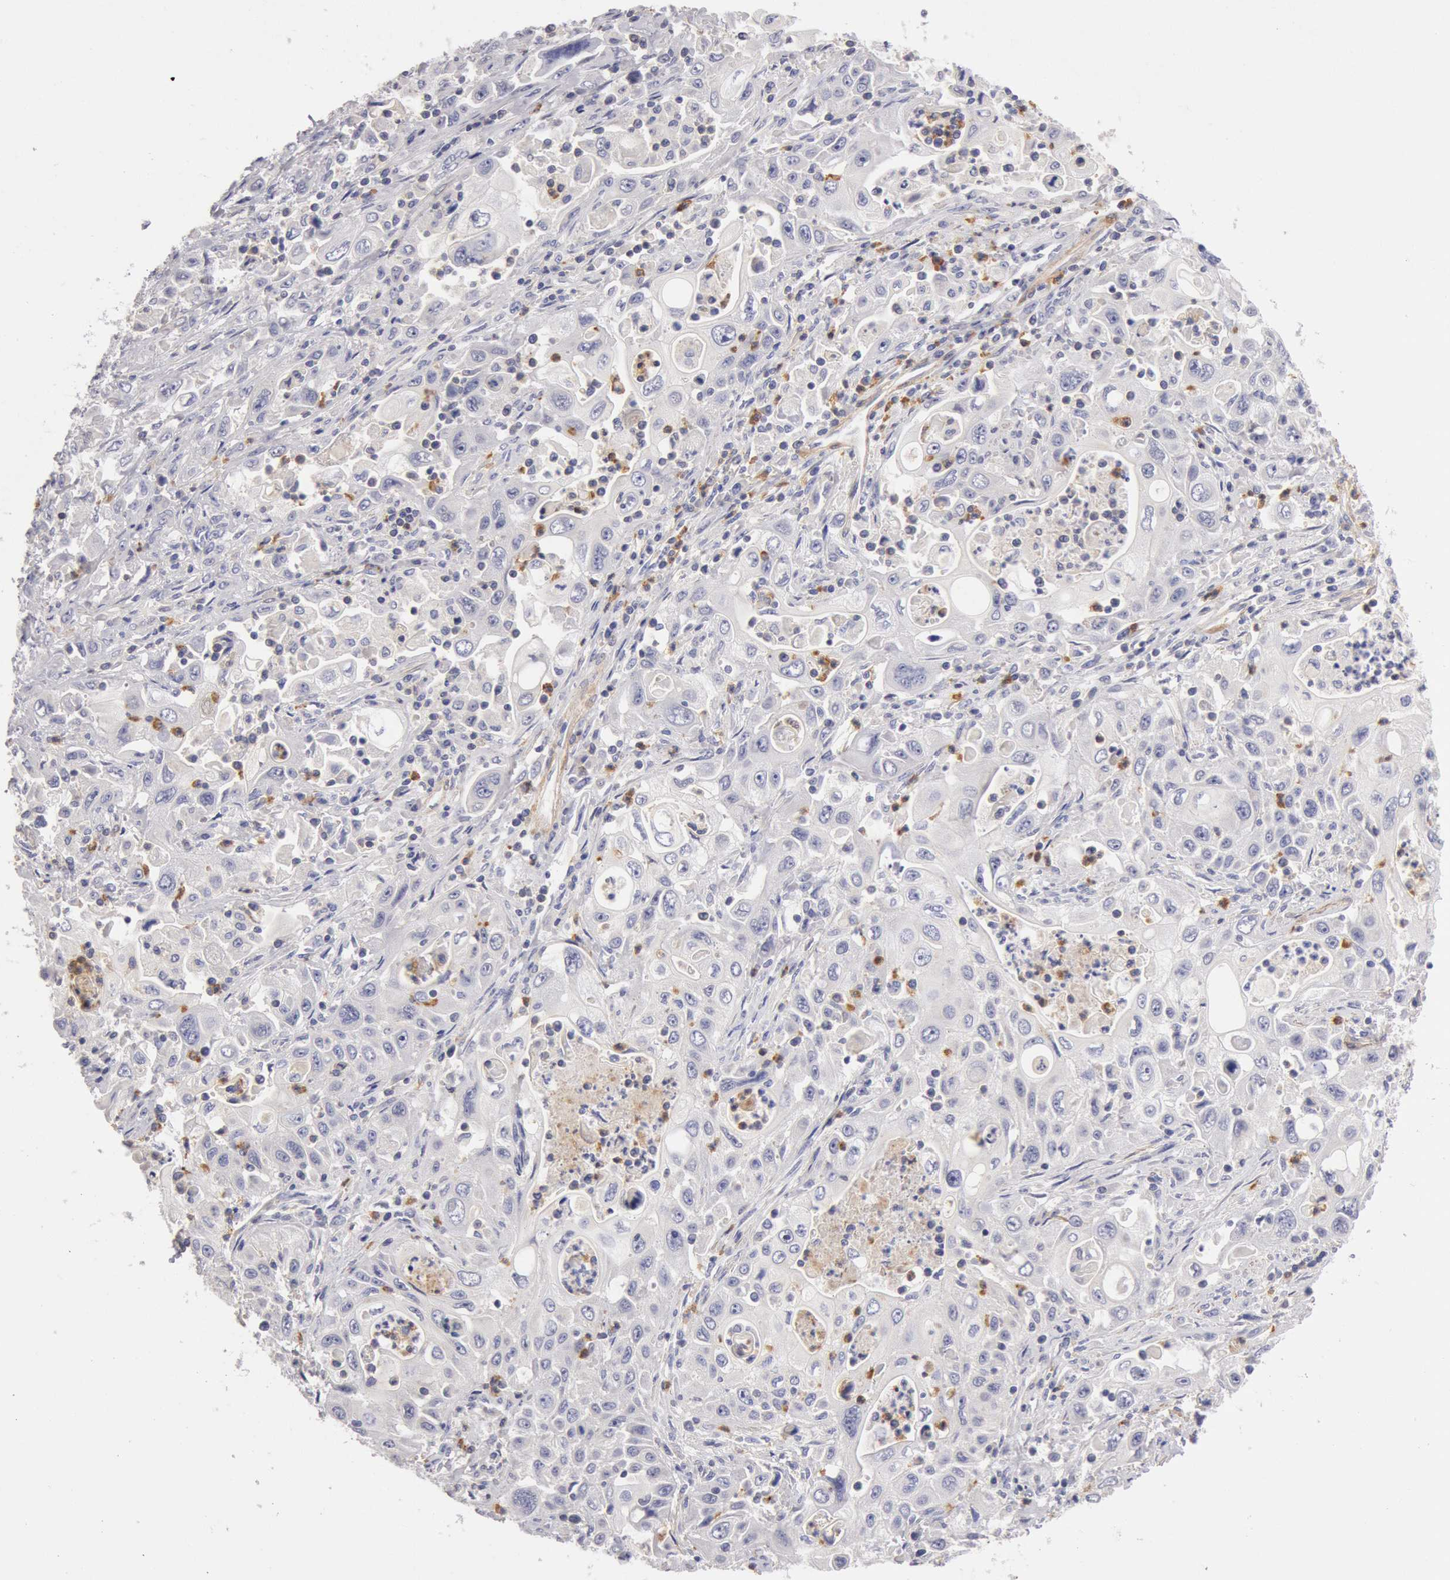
{"staining": {"intensity": "negative", "quantity": "none", "location": "none"}, "tissue": "pancreatic cancer", "cell_type": "Tumor cells", "image_type": "cancer", "snomed": [{"axis": "morphology", "description": "Adenocarcinoma, NOS"}, {"axis": "topography", "description": "Pancreas"}], "caption": "An IHC histopathology image of pancreatic cancer (adenocarcinoma) is shown. There is no staining in tumor cells of pancreatic cancer (adenocarcinoma).", "gene": "TMED8", "patient": {"sex": "male", "age": 70}}